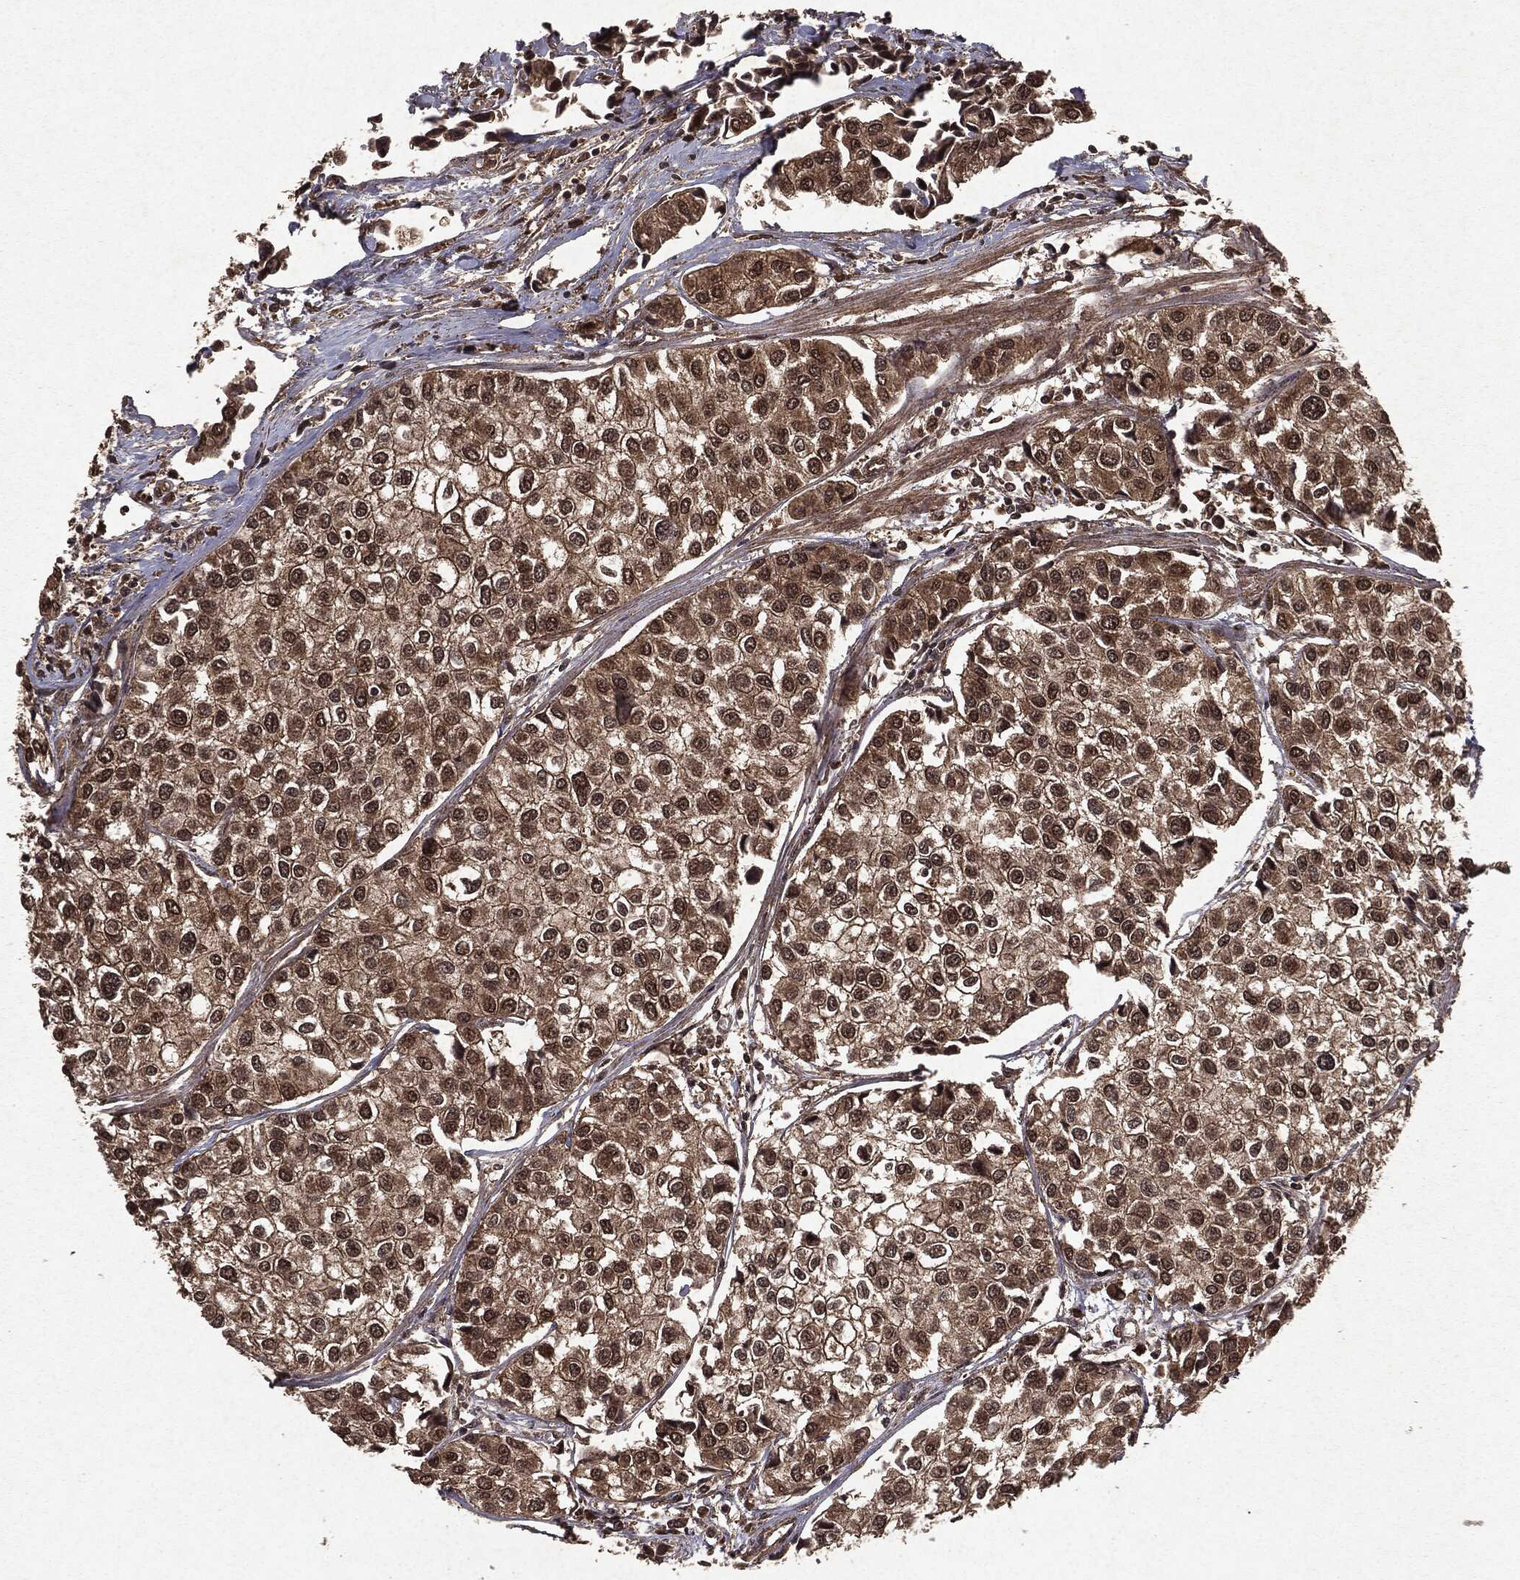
{"staining": {"intensity": "strong", "quantity": ">75%", "location": "cytoplasmic/membranous,nuclear"}, "tissue": "urothelial cancer", "cell_type": "Tumor cells", "image_type": "cancer", "snomed": [{"axis": "morphology", "description": "Urothelial carcinoma, High grade"}, {"axis": "topography", "description": "Urinary bladder"}], "caption": "Immunohistochemistry photomicrograph of human urothelial carcinoma (high-grade) stained for a protein (brown), which shows high levels of strong cytoplasmic/membranous and nuclear staining in approximately >75% of tumor cells.", "gene": "PEBP1", "patient": {"sex": "male", "age": 73}}